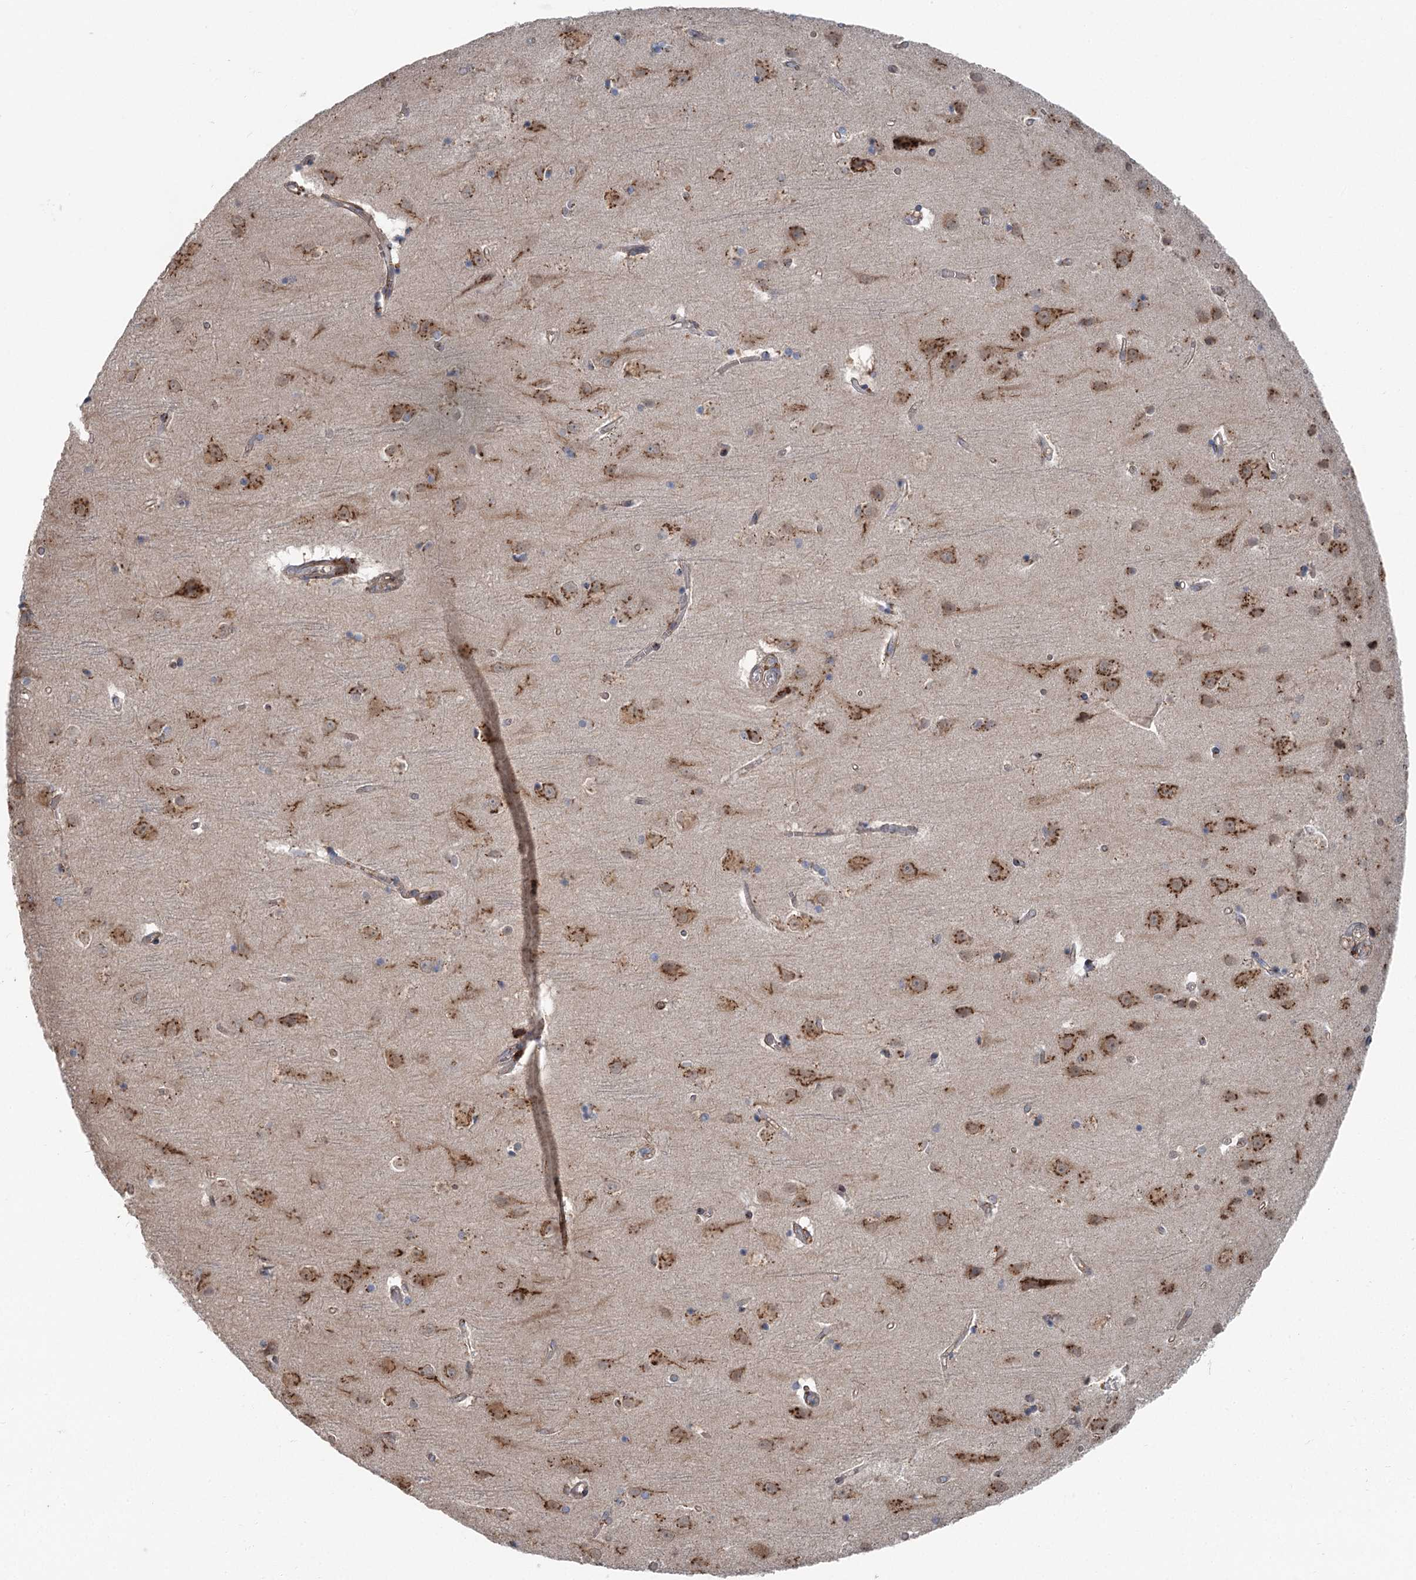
{"staining": {"intensity": "weak", "quantity": ">75%", "location": "cytoplasmic/membranous"}, "tissue": "cerebral cortex", "cell_type": "Endothelial cells", "image_type": "normal", "snomed": [{"axis": "morphology", "description": "Normal tissue, NOS"}, {"axis": "topography", "description": "Cerebral cortex"}], "caption": "Immunohistochemical staining of unremarkable cerebral cortex exhibits low levels of weak cytoplasmic/membranous staining in approximately >75% of endothelial cells. (brown staining indicates protein expression, while blue staining denotes nuclei).", "gene": "ITIH5", "patient": {"sex": "male", "age": 54}}